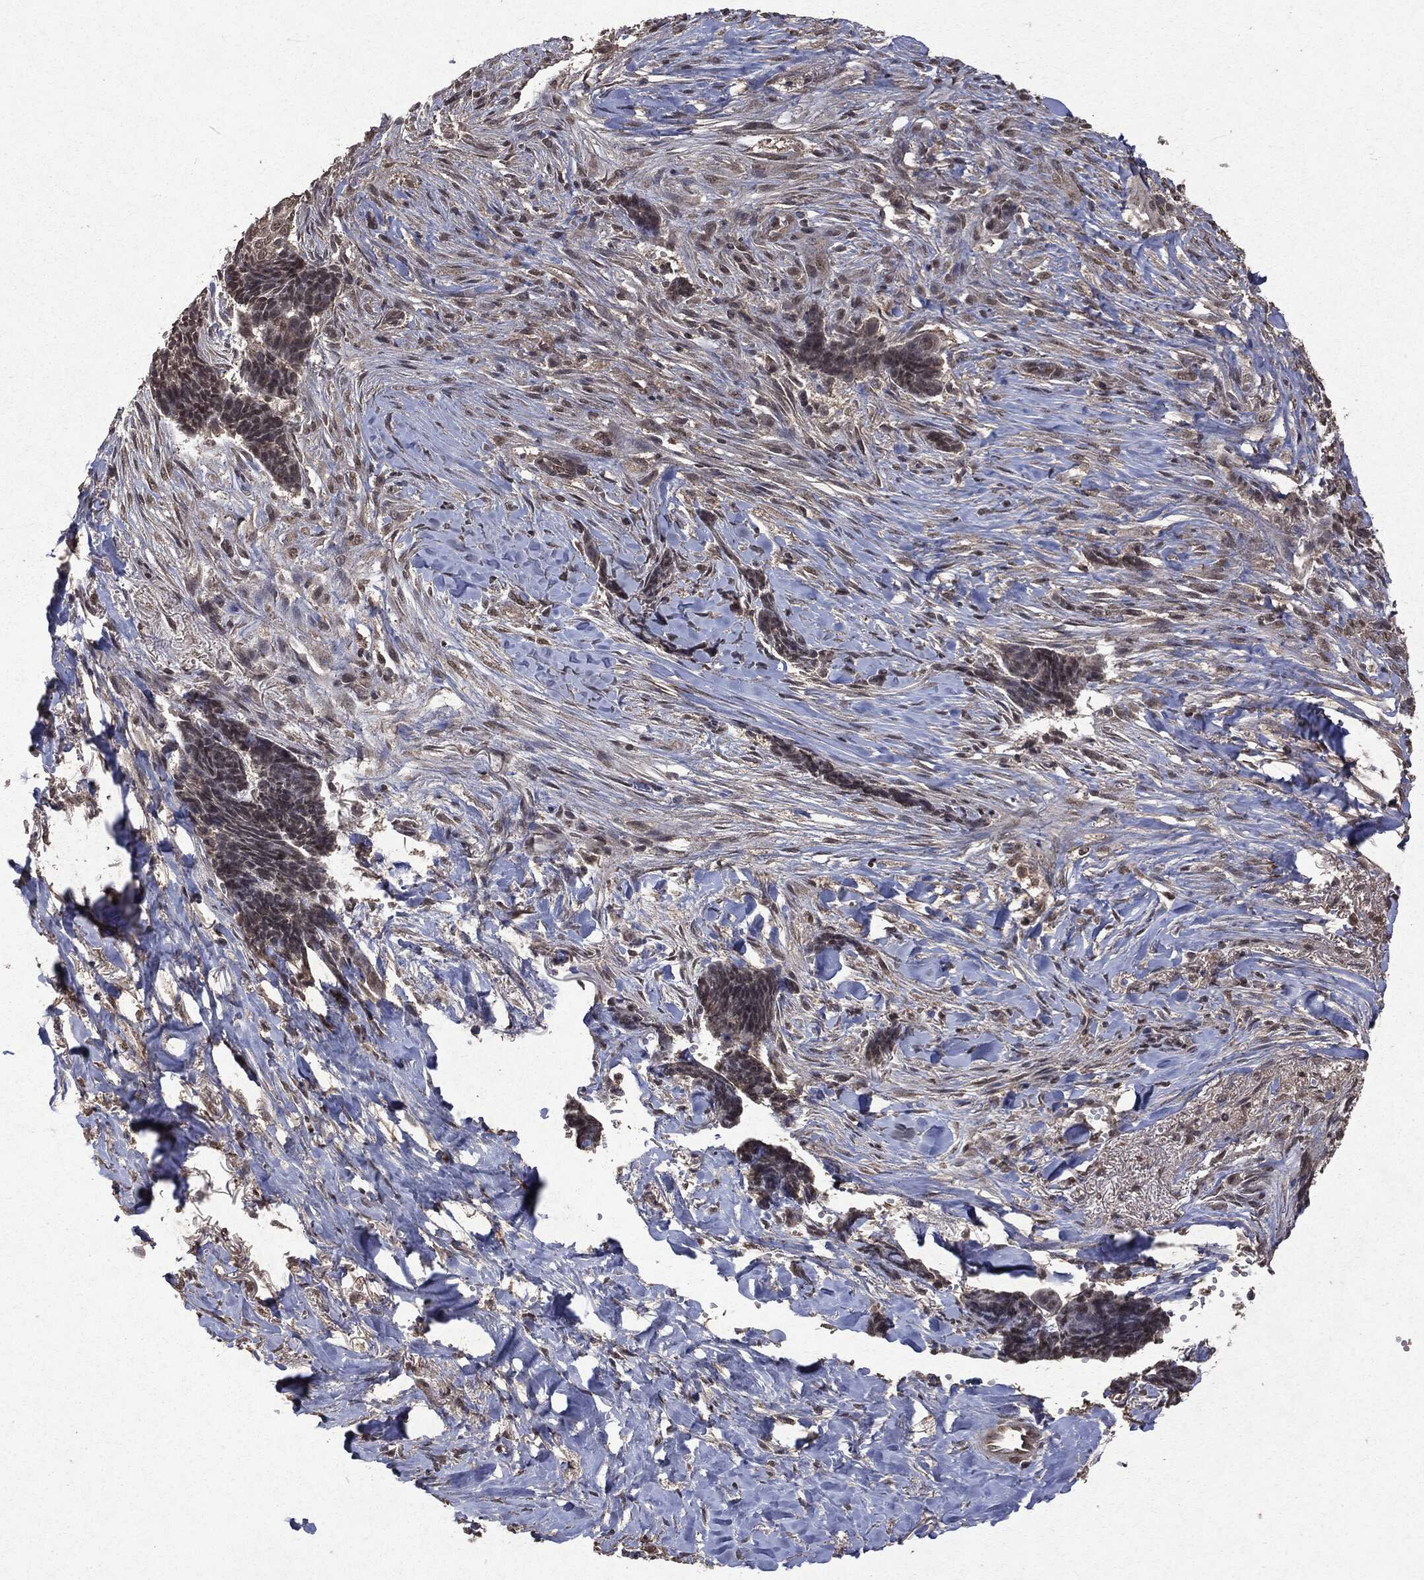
{"staining": {"intensity": "weak", "quantity": "<25%", "location": "cytoplasmic/membranous"}, "tissue": "skin cancer", "cell_type": "Tumor cells", "image_type": "cancer", "snomed": [{"axis": "morphology", "description": "Basal cell carcinoma"}, {"axis": "topography", "description": "Skin"}], "caption": "Tumor cells are negative for protein expression in human basal cell carcinoma (skin).", "gene": "PEBP1", "patient": {"sex": "male", "age": 86}}